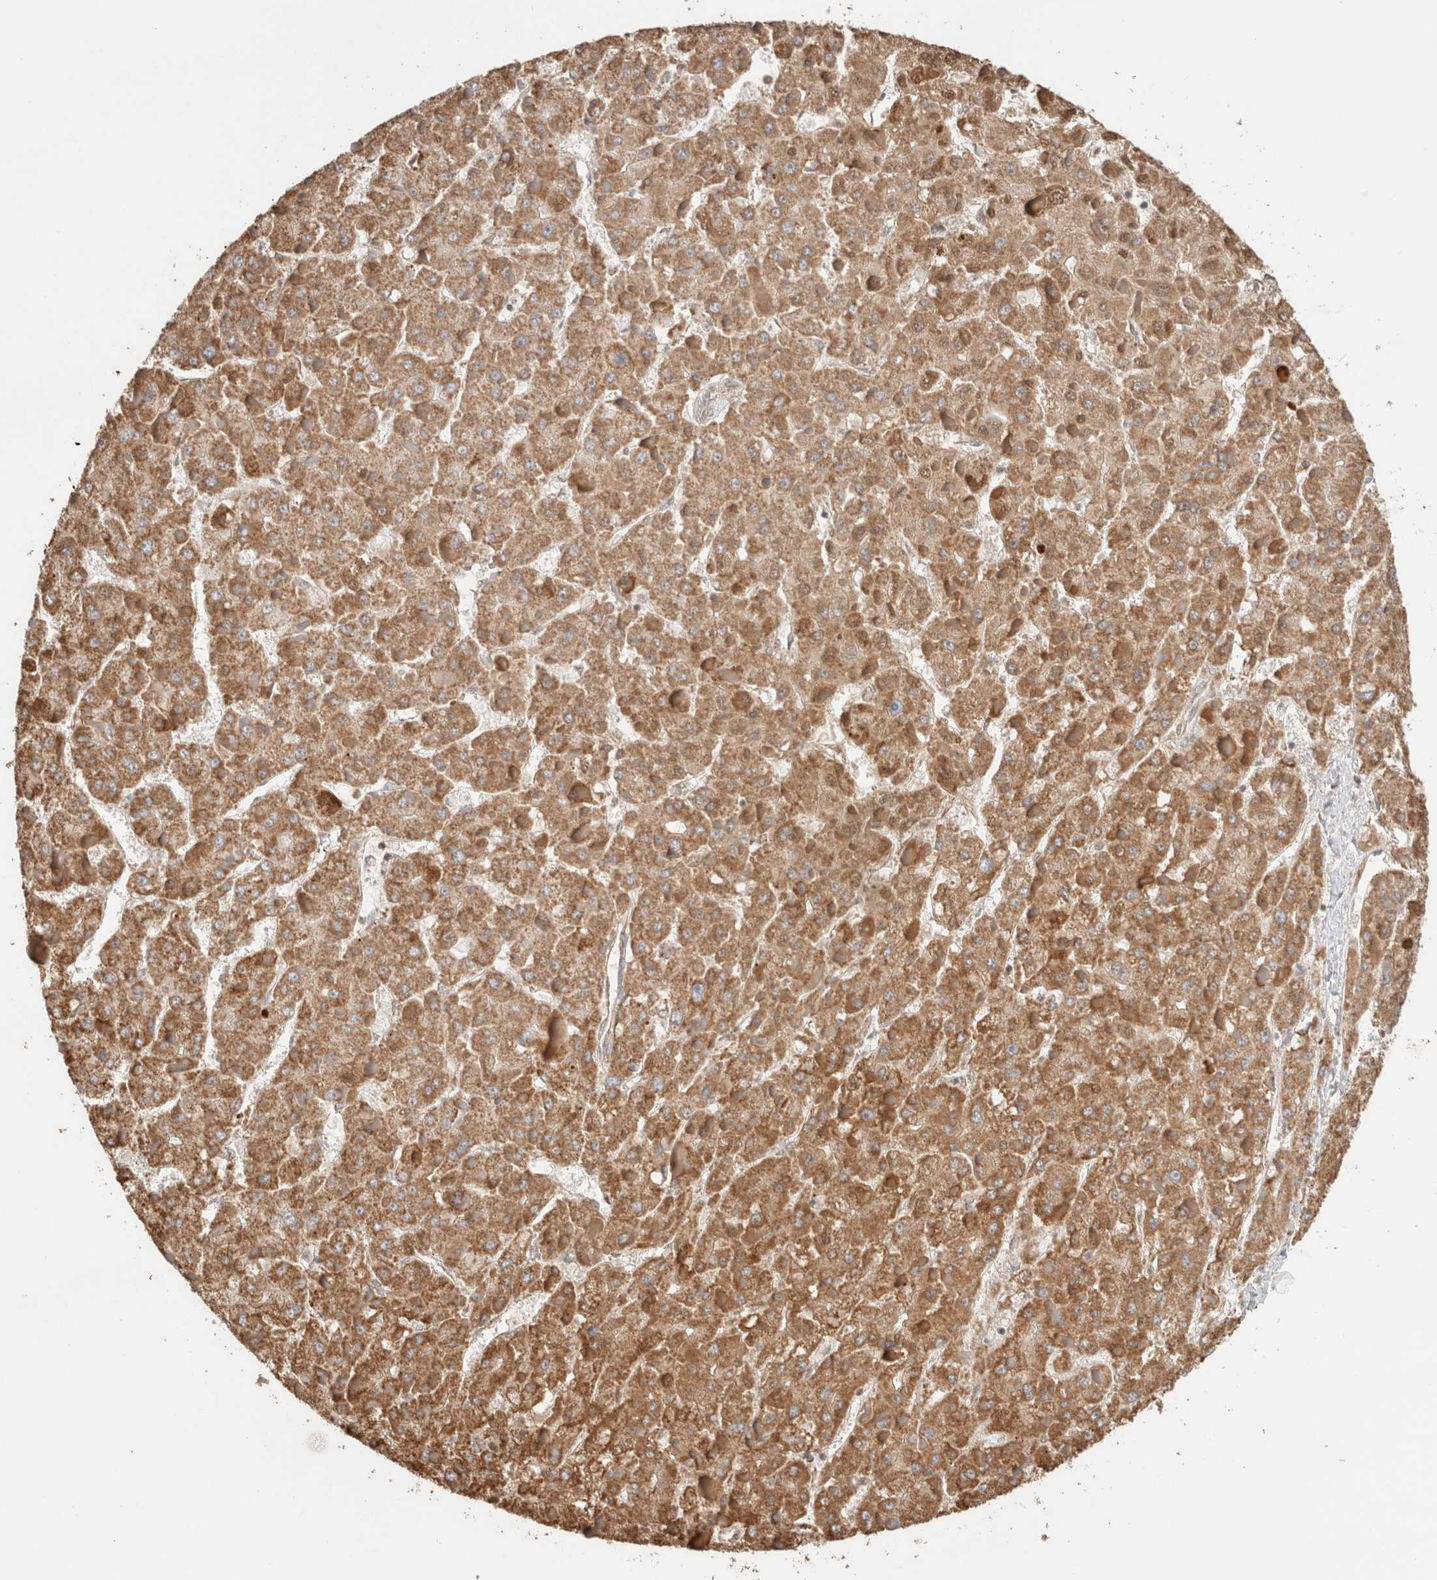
{"staining": {"intensity": "moderate", "quantity": ">75%", "location": "cytoplasmic/membranous"}, "tissue": "liver cancer", "cell_type": "Tumor cells", "image_type": "cancer", "snomed": [{"axis": "morphology", "description": "Carcinoma, Hepatocellular, NOS"}, {"axis": "topography", "description": "Liver"}], "caption": "Immunohistochemistry (IHC) staining of liver cancer, which demonstrates medium levels of moderate cytoplasmic/membranous positivity in about >75% of tumor cells indicating moderate cytoplasmic/membranous protein positivity. The staining was performed using DAB (3,3'-diaminobenzidine) (brown) for protein detection and nuclei were counterstained in hematoxylin (blue).", "gene": "C1QBP", "patient": {"sex": "female", "age": 73}}